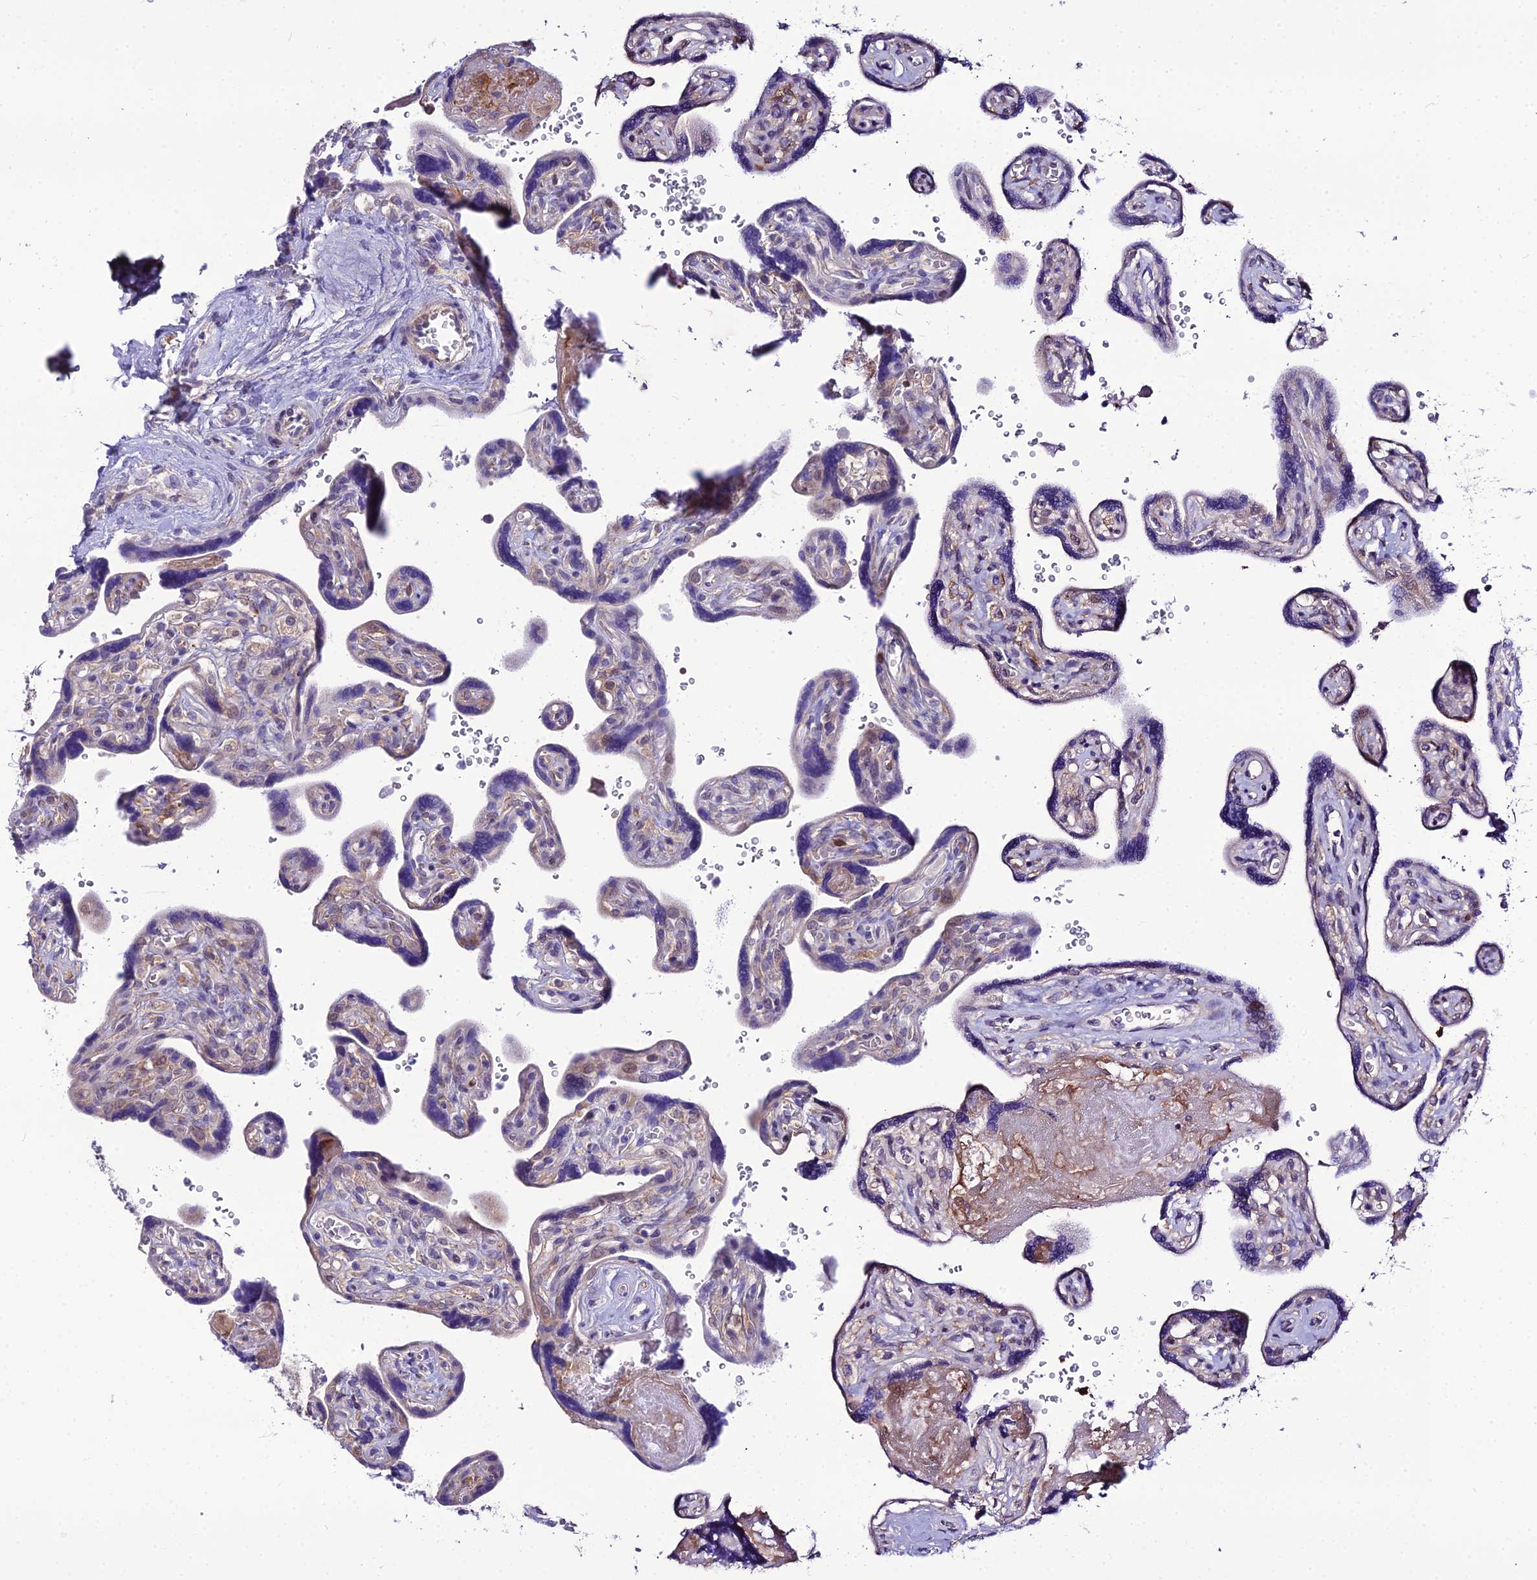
{"staining": {"intensity": "moderate", "quantity": "<25%", "location": "cytoplasmic/membranous"}, "tissue": "placenta", "cell_type": "Decidual cells", "image_type": "normal", "snomed": [{"axis": "morphology", "description": "Normal tissue, NOS"}, {"axis": "topography", "description": "Placenta"}], "caption": "IHC histopathology image of benign placenta: human placenta stained using IHC shows low levels of moderate protein expression localized specifically in the cytoplasmic/membranous of decidual cells, appearing as a cytoplasmic/membranous brown color.", "gene": "MB21D2", "patient": {"sex": "female", "age": 39}}